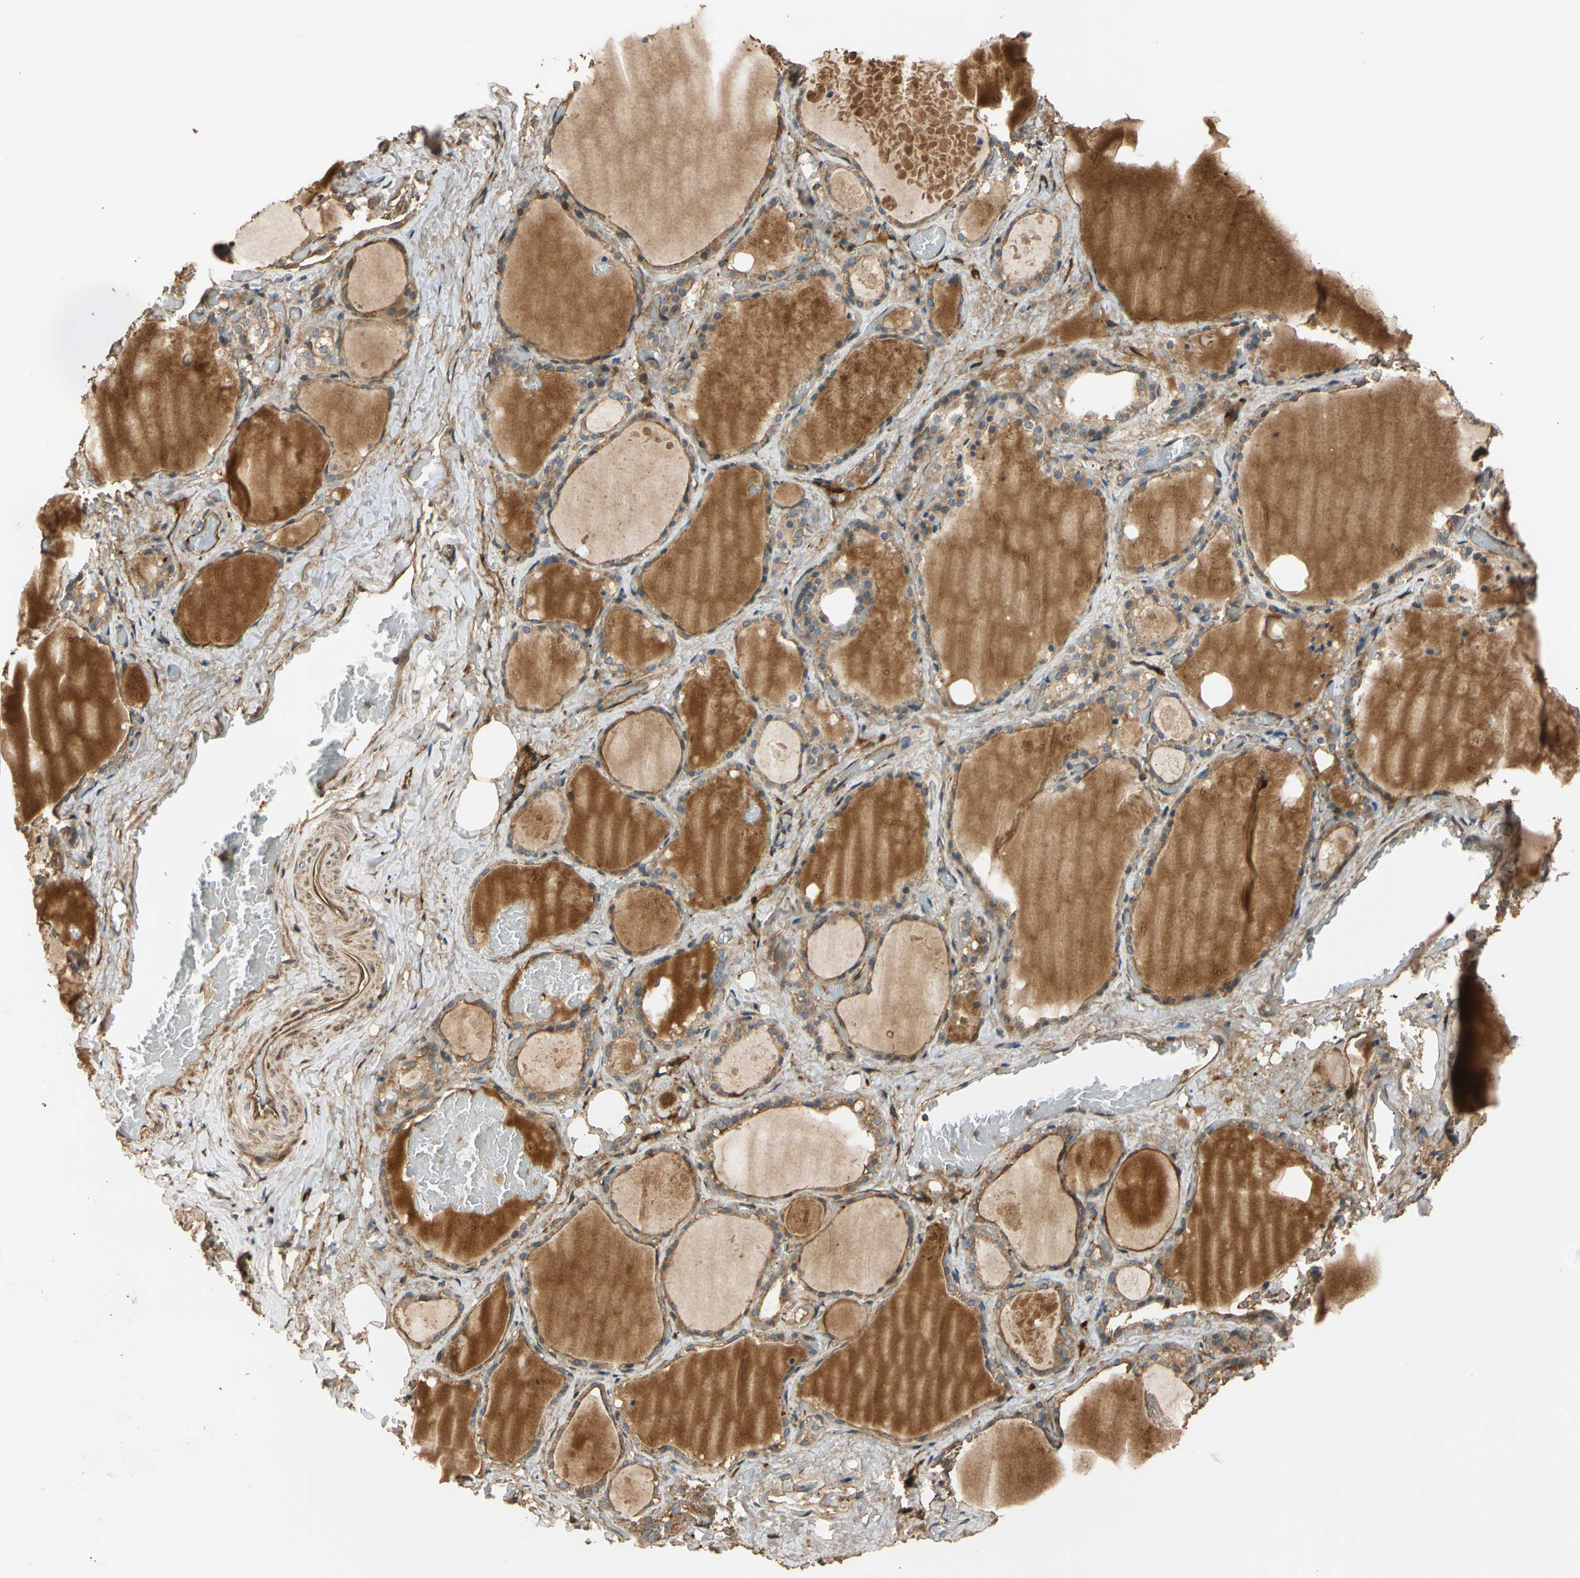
{"staining": {"intensity": "moderate", "quantity": ">75%", "location": "cytoplasmic/membranous"}, "tissue": "thyroid gland", "cell_type": "Glandular cells", "image_type": "normal", "snomed": [{"axis": "morphology", "description": "Normal tissue, NOS"}, {"axis": "topography", "description": "Thyroid gland"}], "caption": "Glandular cells demonstrate medium levels of moderate cytoplasmic/membranous staining in about >75% of cells in normal human thyroid gland. (Stains: DAB (3,3'-diaminobenzidine) in brown, nuclei in blue, Microscopy: brightfield microscopy at high magnification).", "gene": "MGRN1", "patient": {"sex": "male", "age": 61}}